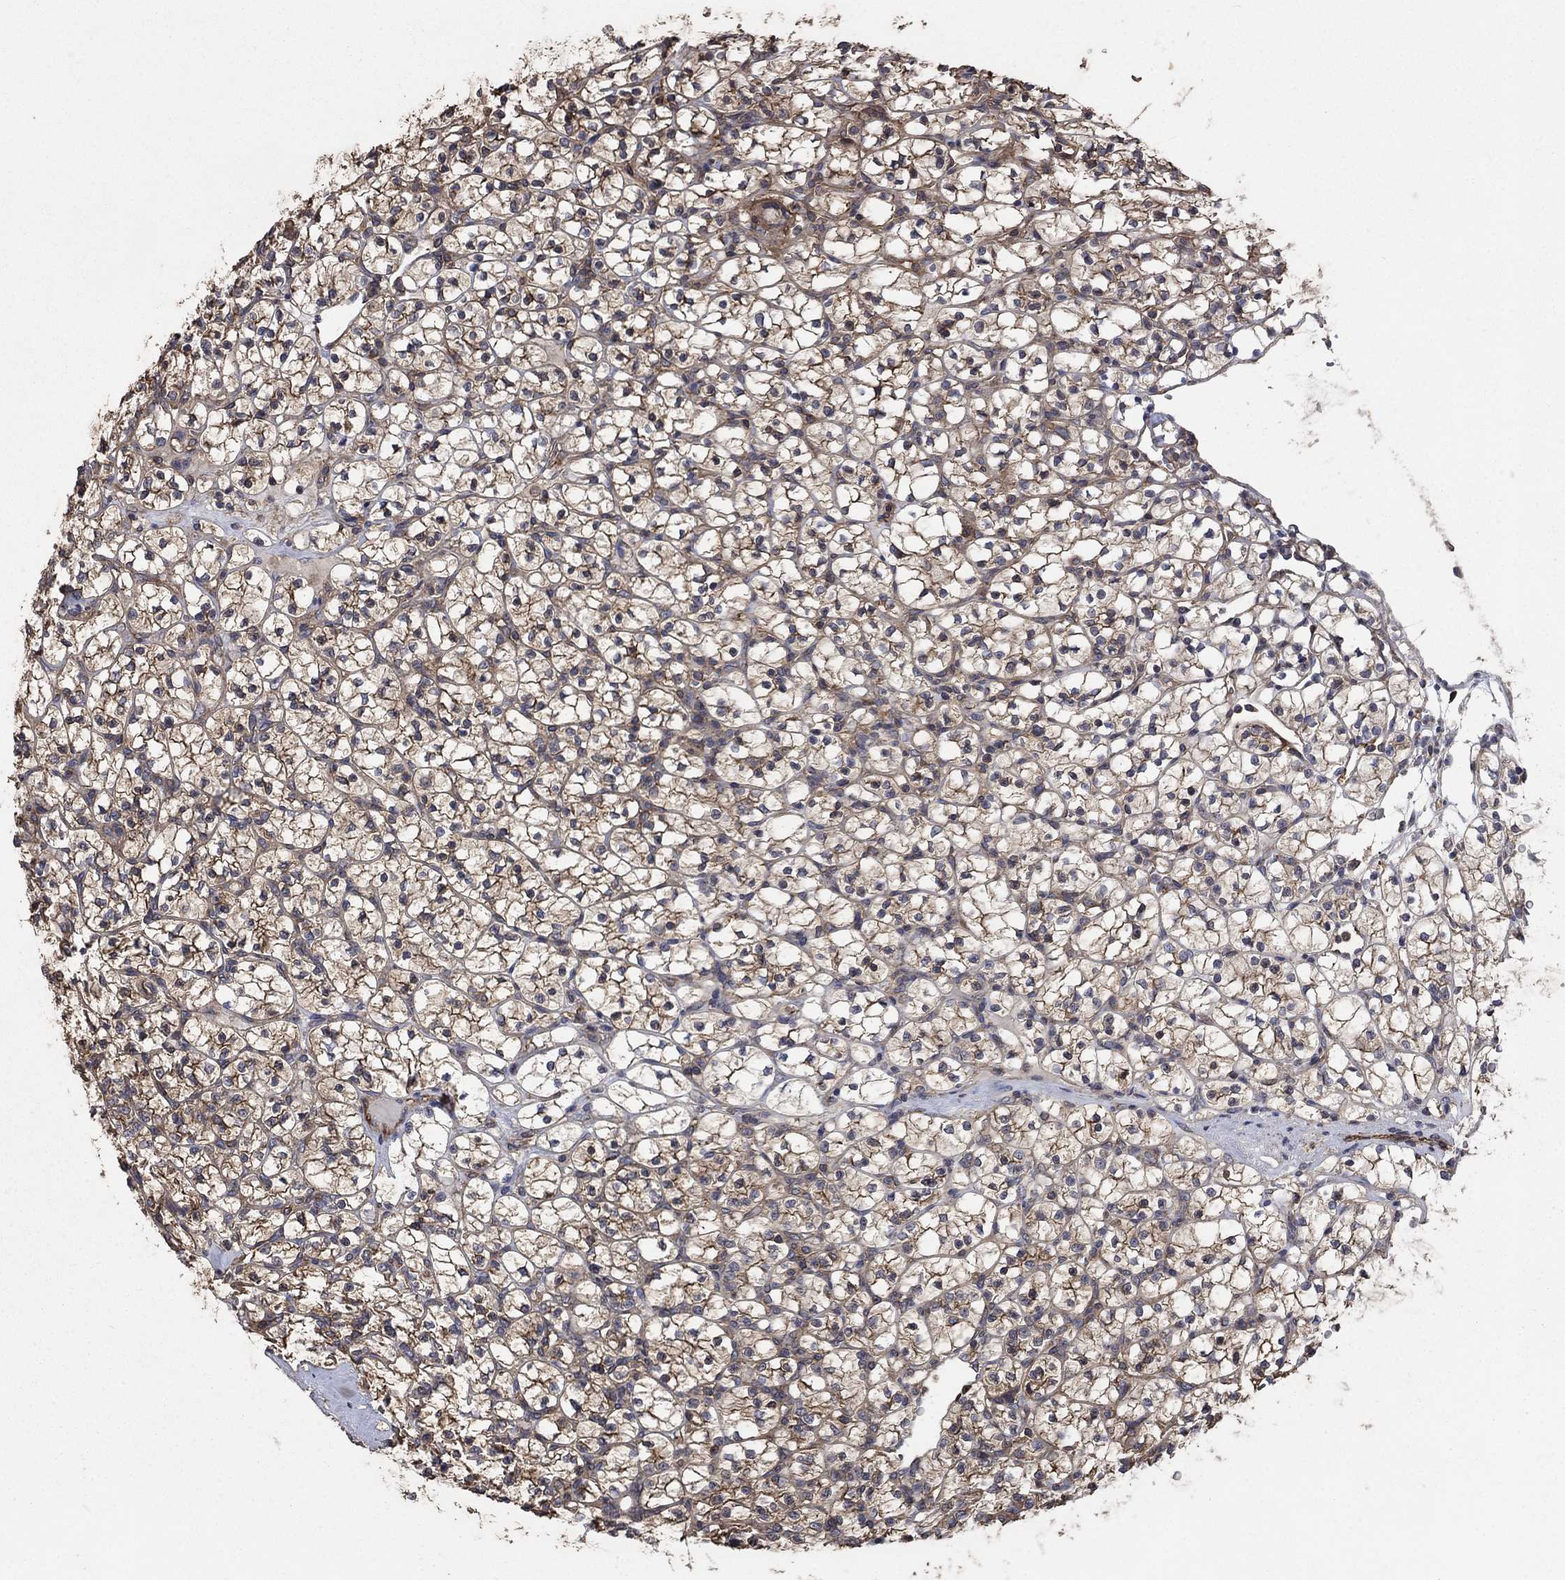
{"staining": {"intensity": "moderate", "quantity": "25%-75%", "location": "cytoplasmic/membranous"}, "tissue": "renal cancer", "cell_type": "Tumor cells", "image_type": "cancer", "snomed": [{"axis": "morphology", "description": "Adenocarcinoma, NOS"}, {"axis": "topography", "description": "Kidney"}], "caption": "Immunohistochemistry of renal adenocarcinoma exhibits medium levels of moderate cytoplasmic/membranous expression in about 25%-75% of tumor cells.", "gene": "PDE3A", "patient": {"sex": "female", "age": 89}}